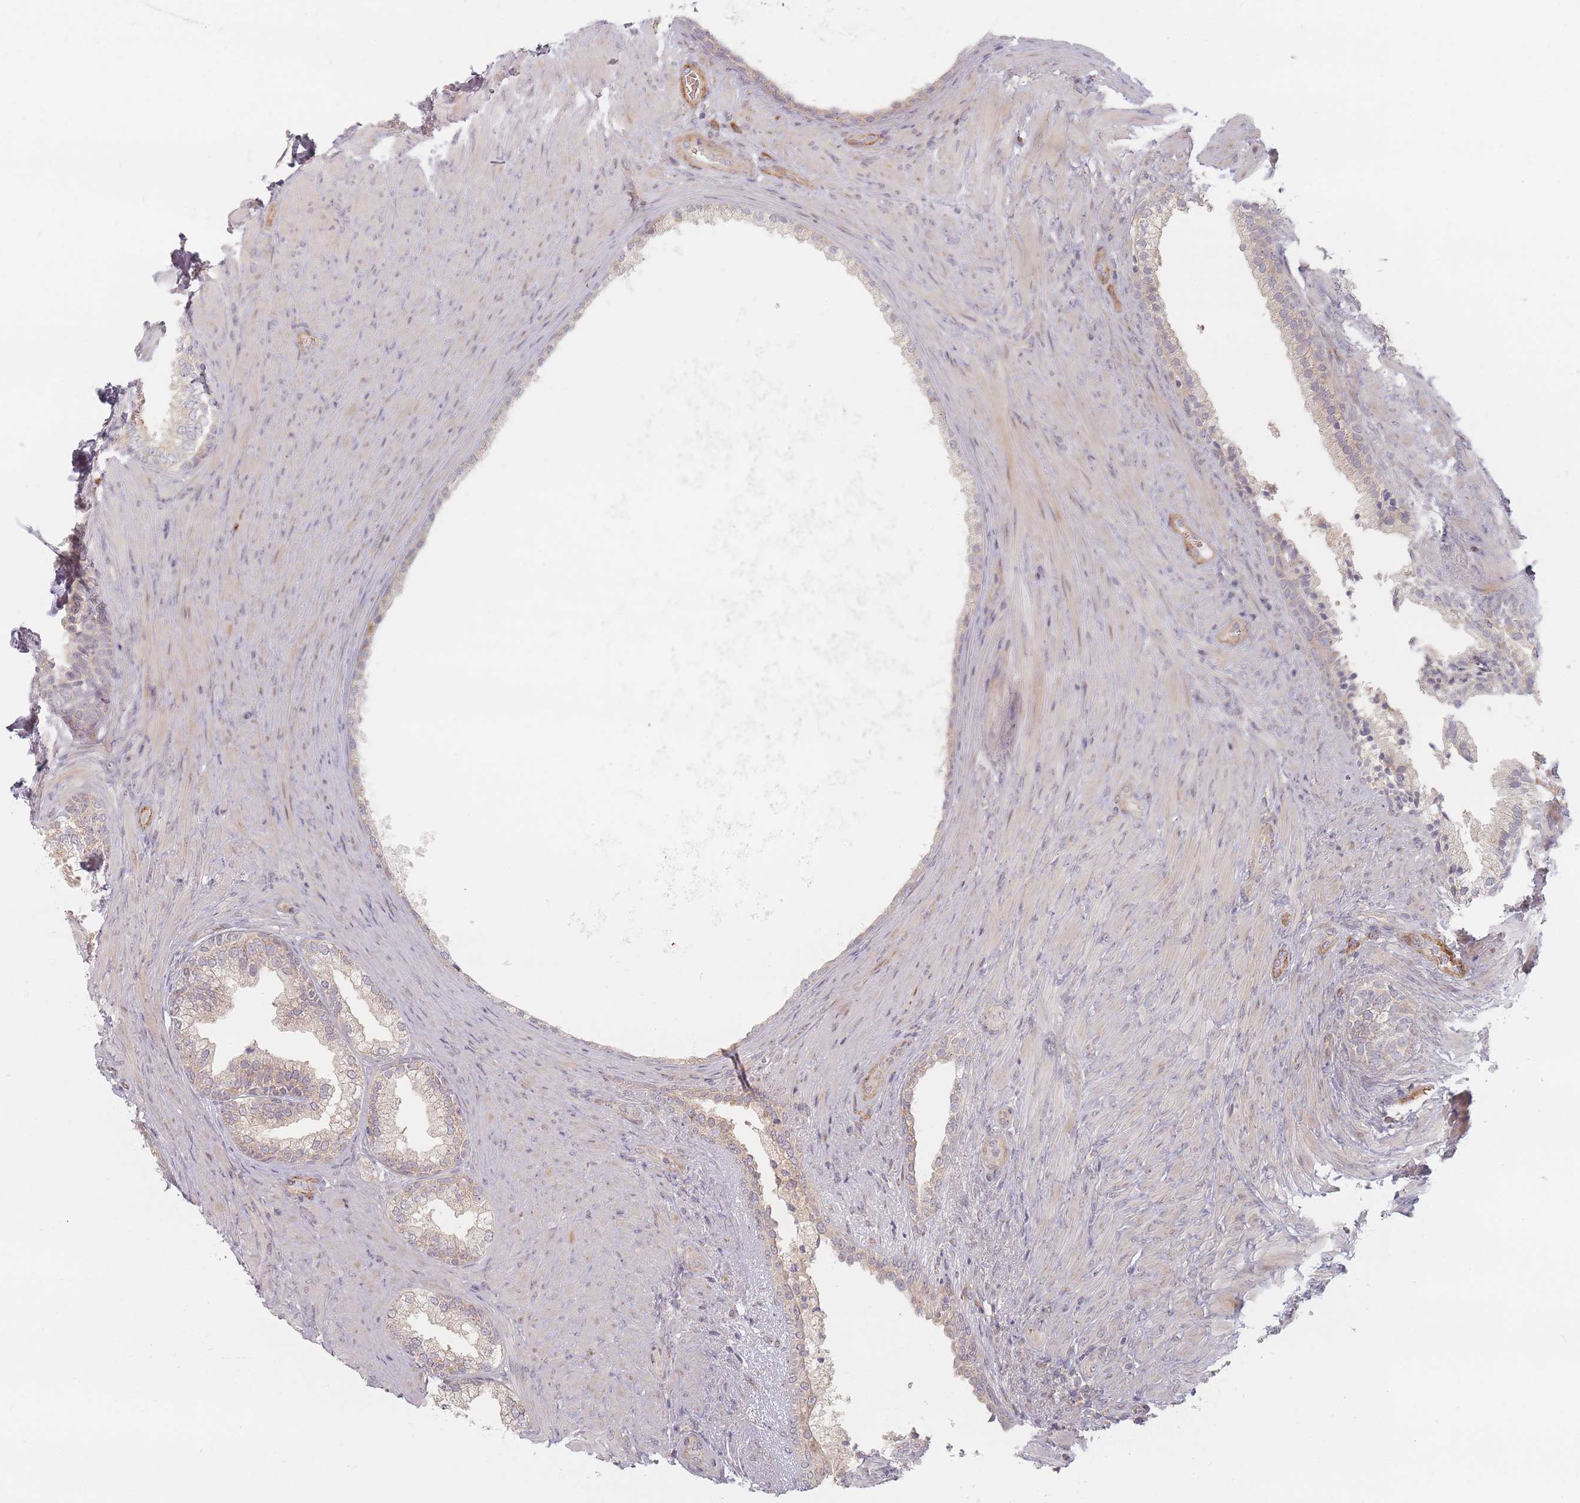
{"staining": {"intensity": "weak", "quantity": "<25%", "location": "cytoplasmic/membranous"}, "tissue": "prostate", "cell_type": "Glandular cells", "image_type": "normal", "snomed": [{"axis": "morphology", "description": "Normal tissue, NOS"}, {"axis": "topography", "description": "Prostate"}], "caption": "IHC of normal prostate demonstrates no expression in glandular cells.", "gene": "ZKSCAN7", "patient": {"sex": "male", "age": 76}}